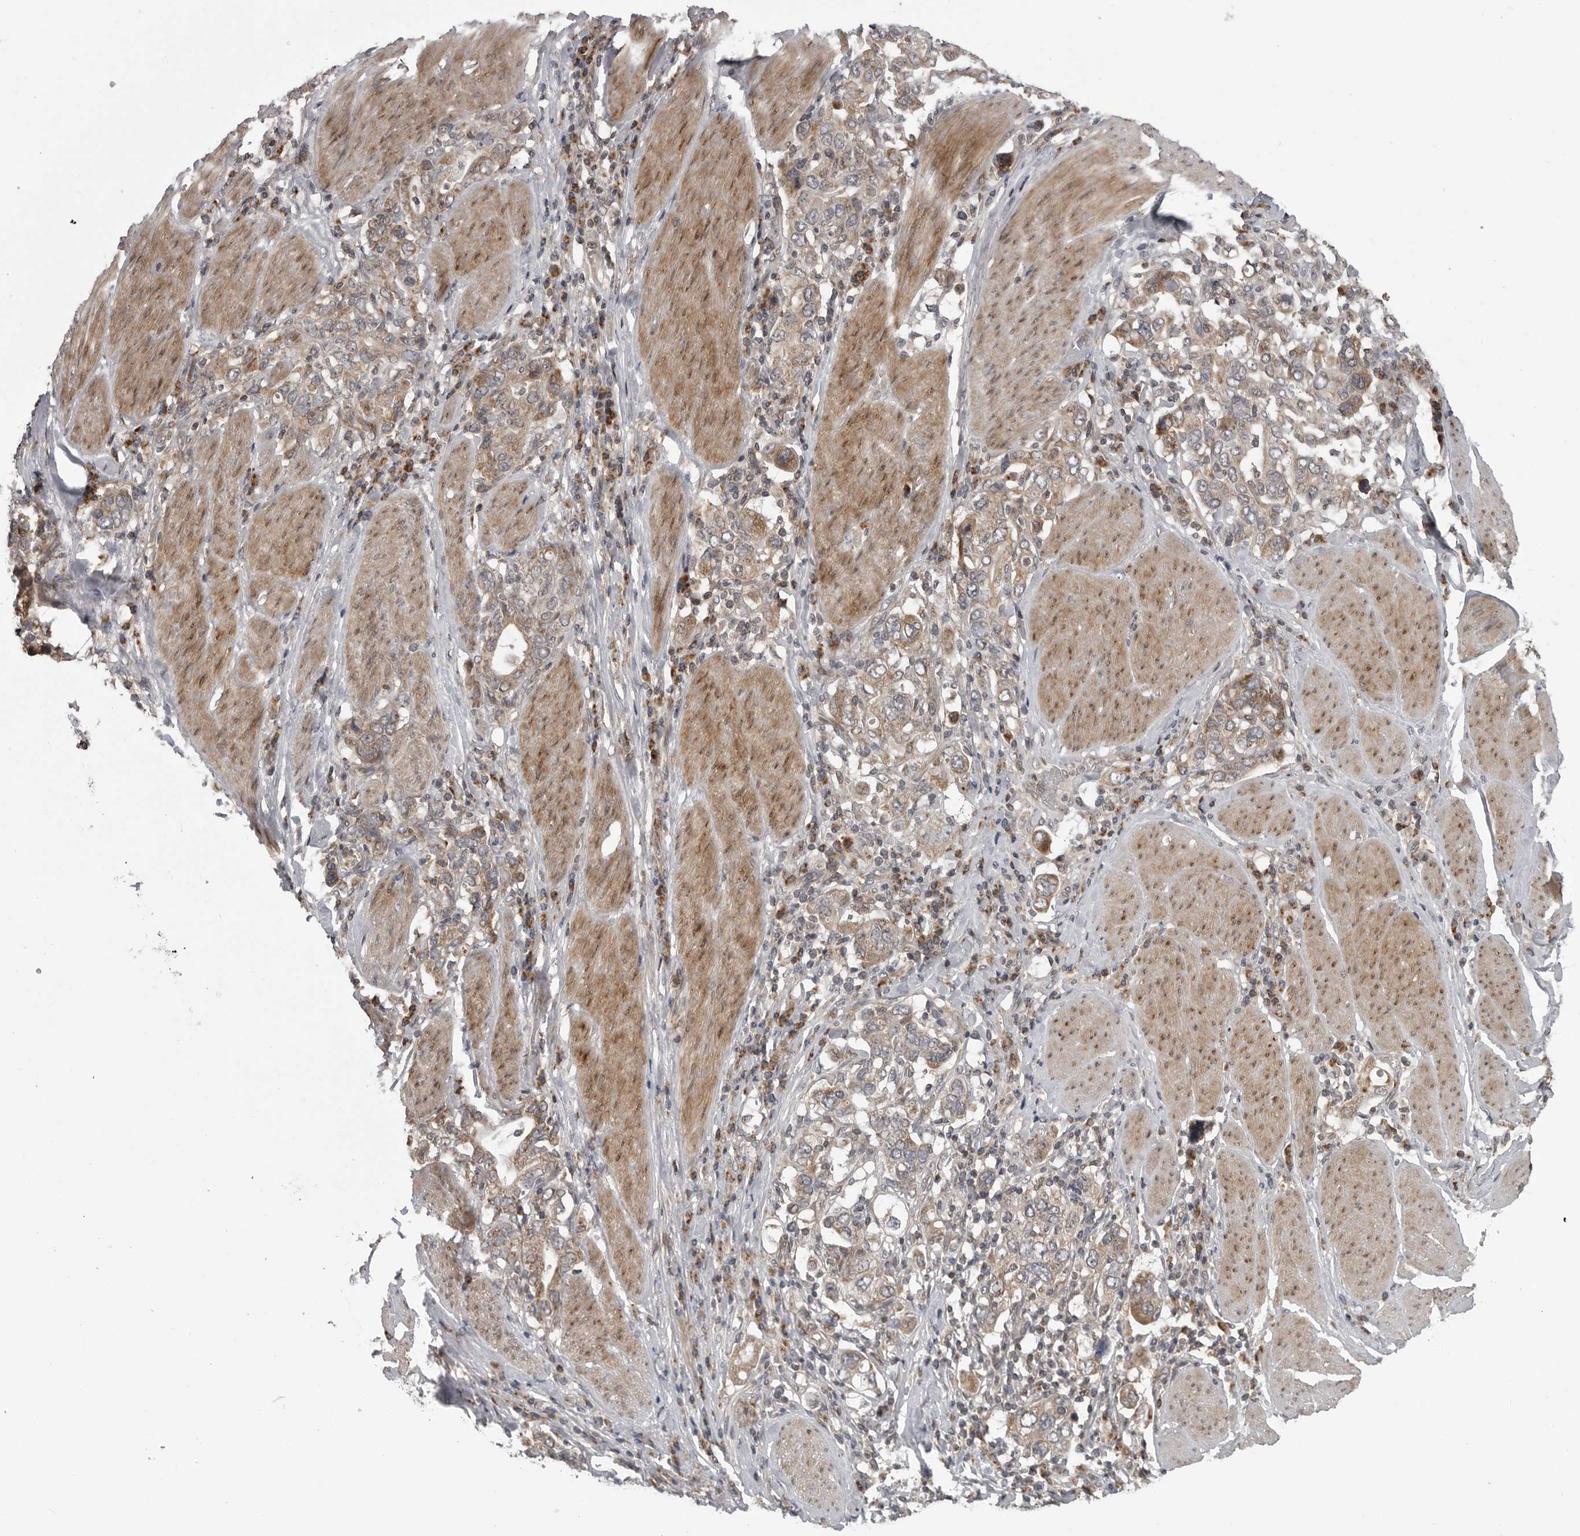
{"staining": {"intensity": "moderate", "quantity": ">75%", "location": "cytoplasmic/membranous"}, "tissue": "stomach cancer", "cell_type": "Tumor cells", "image_type": "cancer", "snomed": [{"axis": "morphology", "description": "Adenocarcinoma, NOS"}, {"axis": "topography", "description": "Stomach, upper"}], "caption": "Immunohistochemistry of adenocarcinoma (stomach) reveals medium levels of moderate cytoplasmic/membranous expression in about >75% of tumor cells. The protein of interest is stained brown, and the nuclei are stained in blue (DAB IHC with brightfield microscopy, high magnification).", "gene": "FAAP100", "patient": {"sex": "male", "age": 62}}